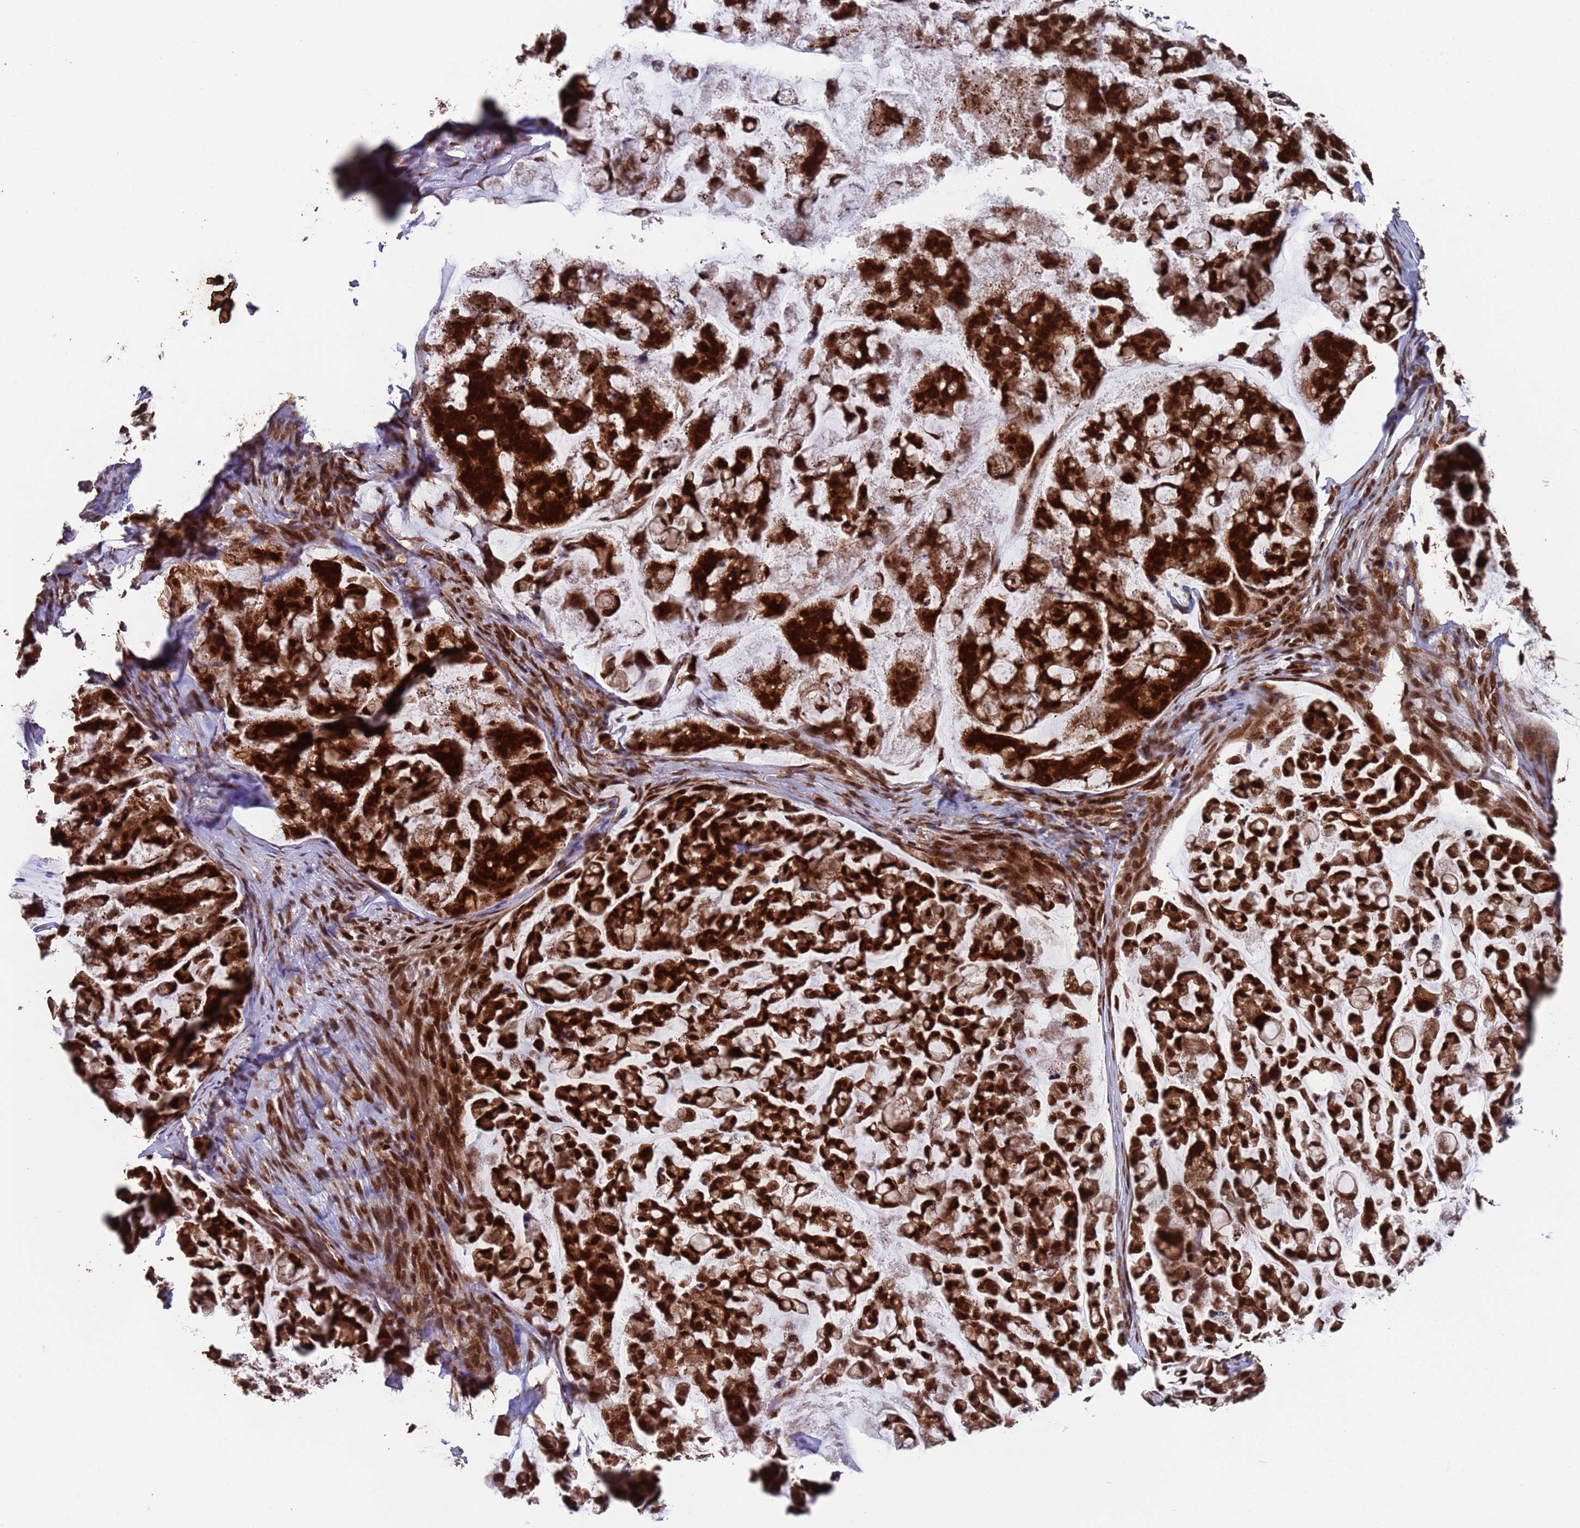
{"staining": {"intensity": "strong", "quantity": ">75%", "location": "cytoplasmic/membranous,nuclear"}, "tissue": "stomach cancer", "cell_type": "Tumor cells", "image_type": "cancer", "snomed": [{"axis": "morphology", "description": "Adenocarcinoma, NOS"}, {"axis": "topography", "description": "Stomach, lower"}], "caption": "Stomach cancer stained with immunohistochemistry (IHC) displays strong cytoplasmic/membranous and nuclear positivity in about >75% of tumor cells.", "gene": "FUBP3", "patient": {"sex": "male", "age": 67}}